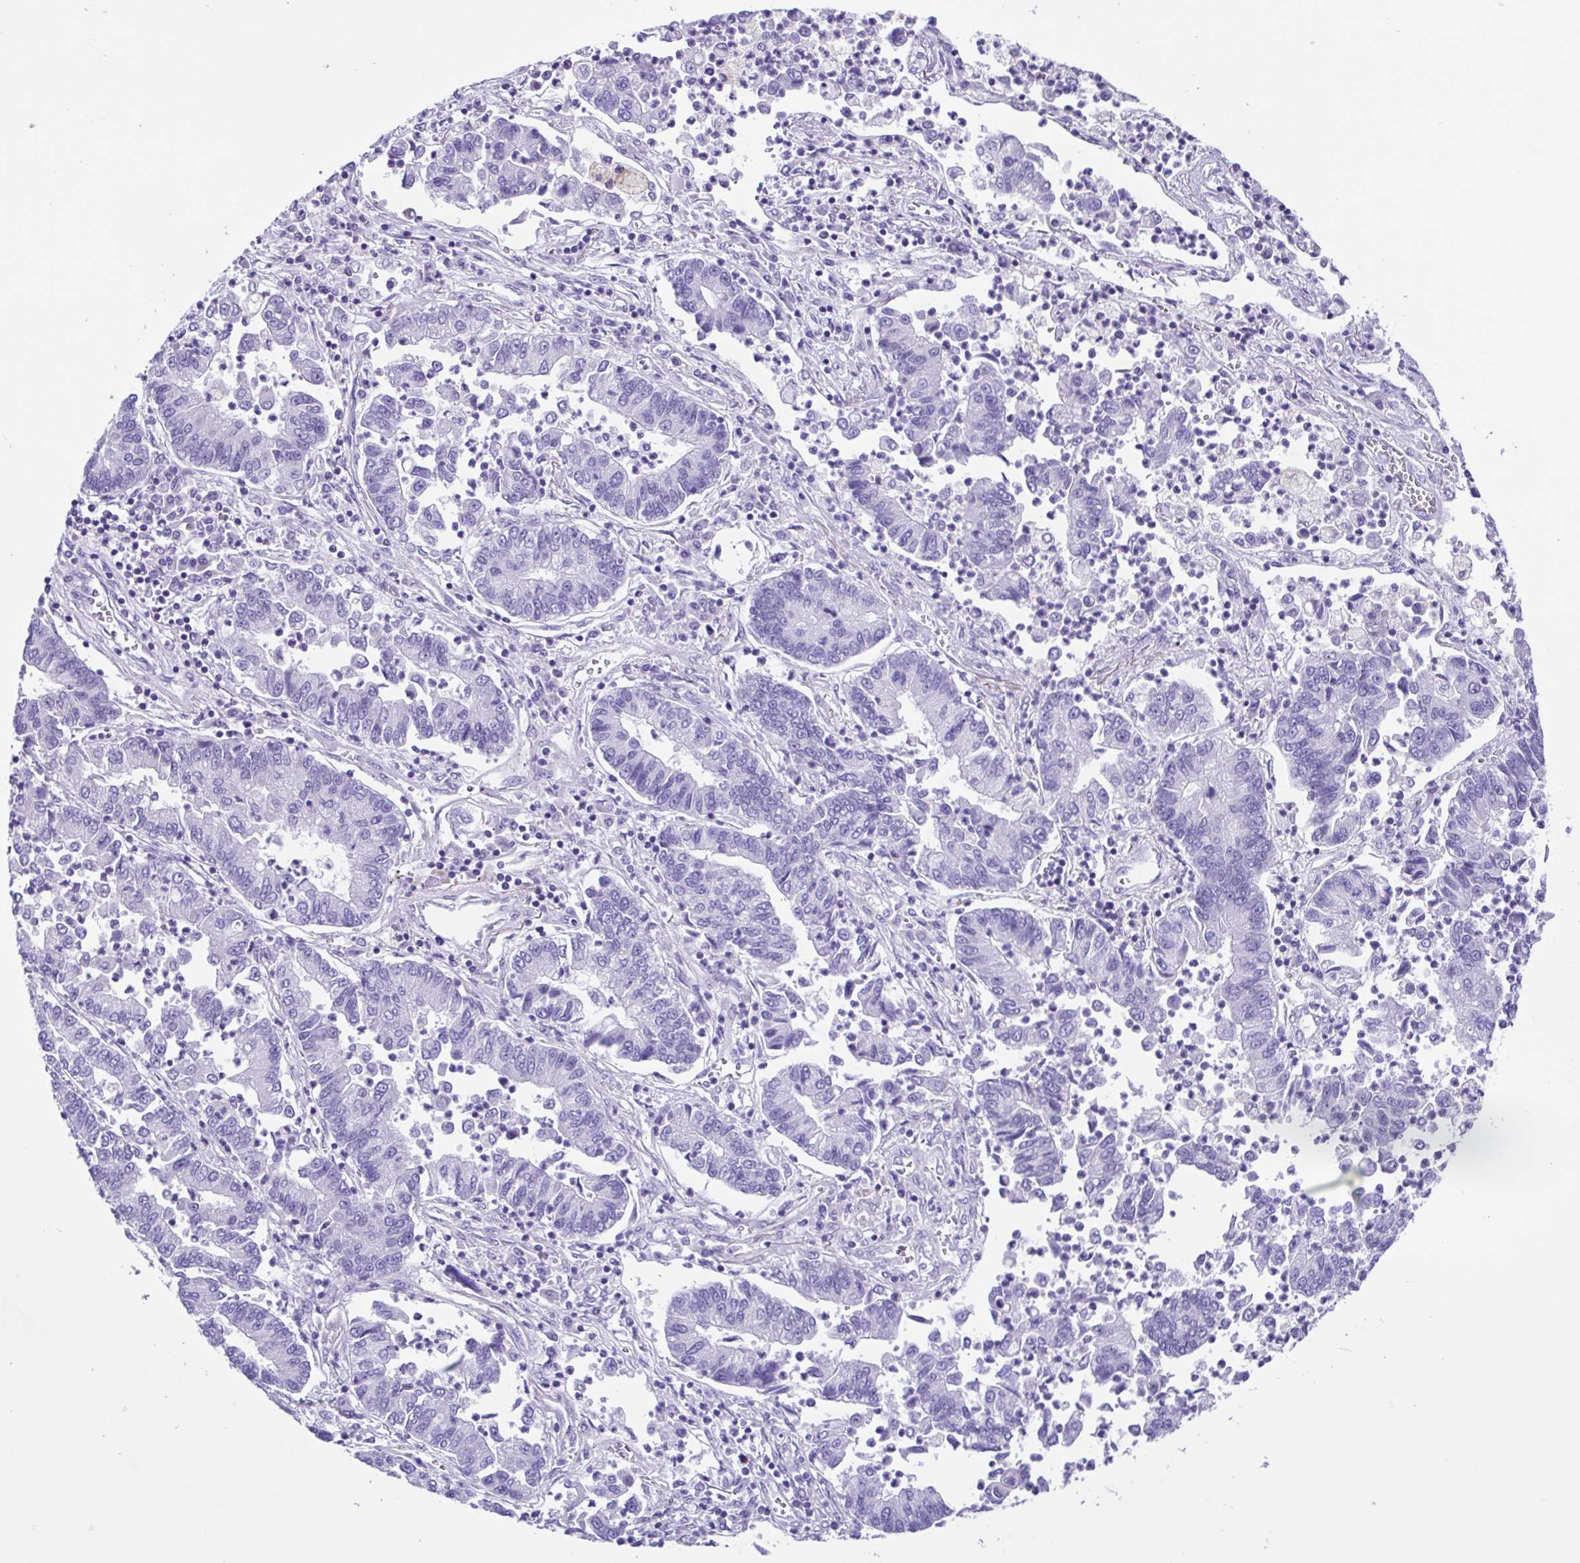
{"staining": {"intensity": "negative", "quantity": "none", "location": "none"}, "tissue": "lung cancer", "cell_type": "Tumor cells", "image_type": "cancer", "snomed": [{"axis": "morphology", "description": "Adenocarcinoma, NOS"}, {"axis": "topography", "description": "Lung"}], "caption": "This is a image of IHC staining of lung adenocarcinoma, which shows no positivity in tumor cells.", "gene": "ISM2", "patient": {"sex": "female", "age": 57}}